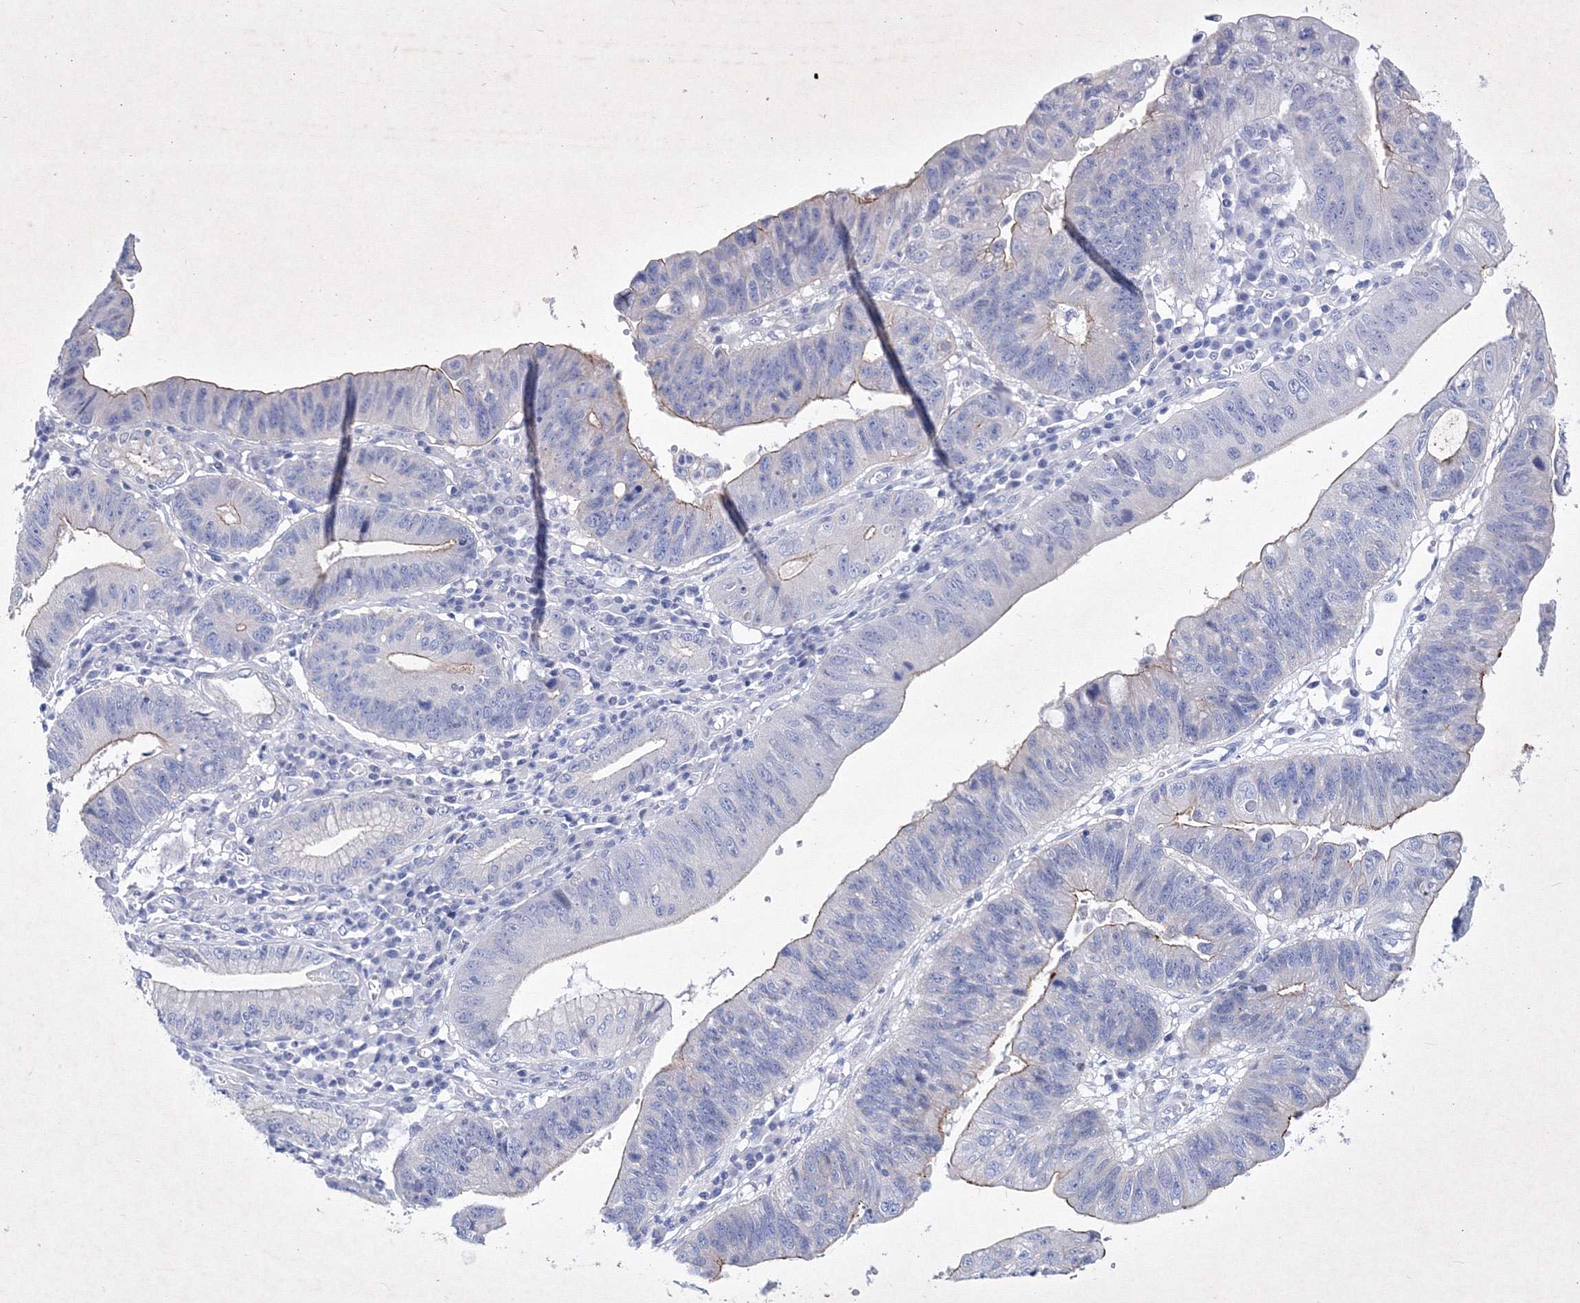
{"staining": {"intensity": "weak", "quantity": "<25%", "location": "cytoplasmic/membranous"}, "tissue": "stomach cancer", "cell_type": "Tumor cells", "image_type": "cancer", "snomed": [{"axis": "morphology", "description": "Adenocarcinoma, NOS"}, {"axis": "topography", "description": "Stomach"}], "caption": "Tumor cells are negative for brown protein staining in stomach cancer (adenocarcinoma).", "gene": "GPN1", "patient": {"sex": "male", "age": 59}}